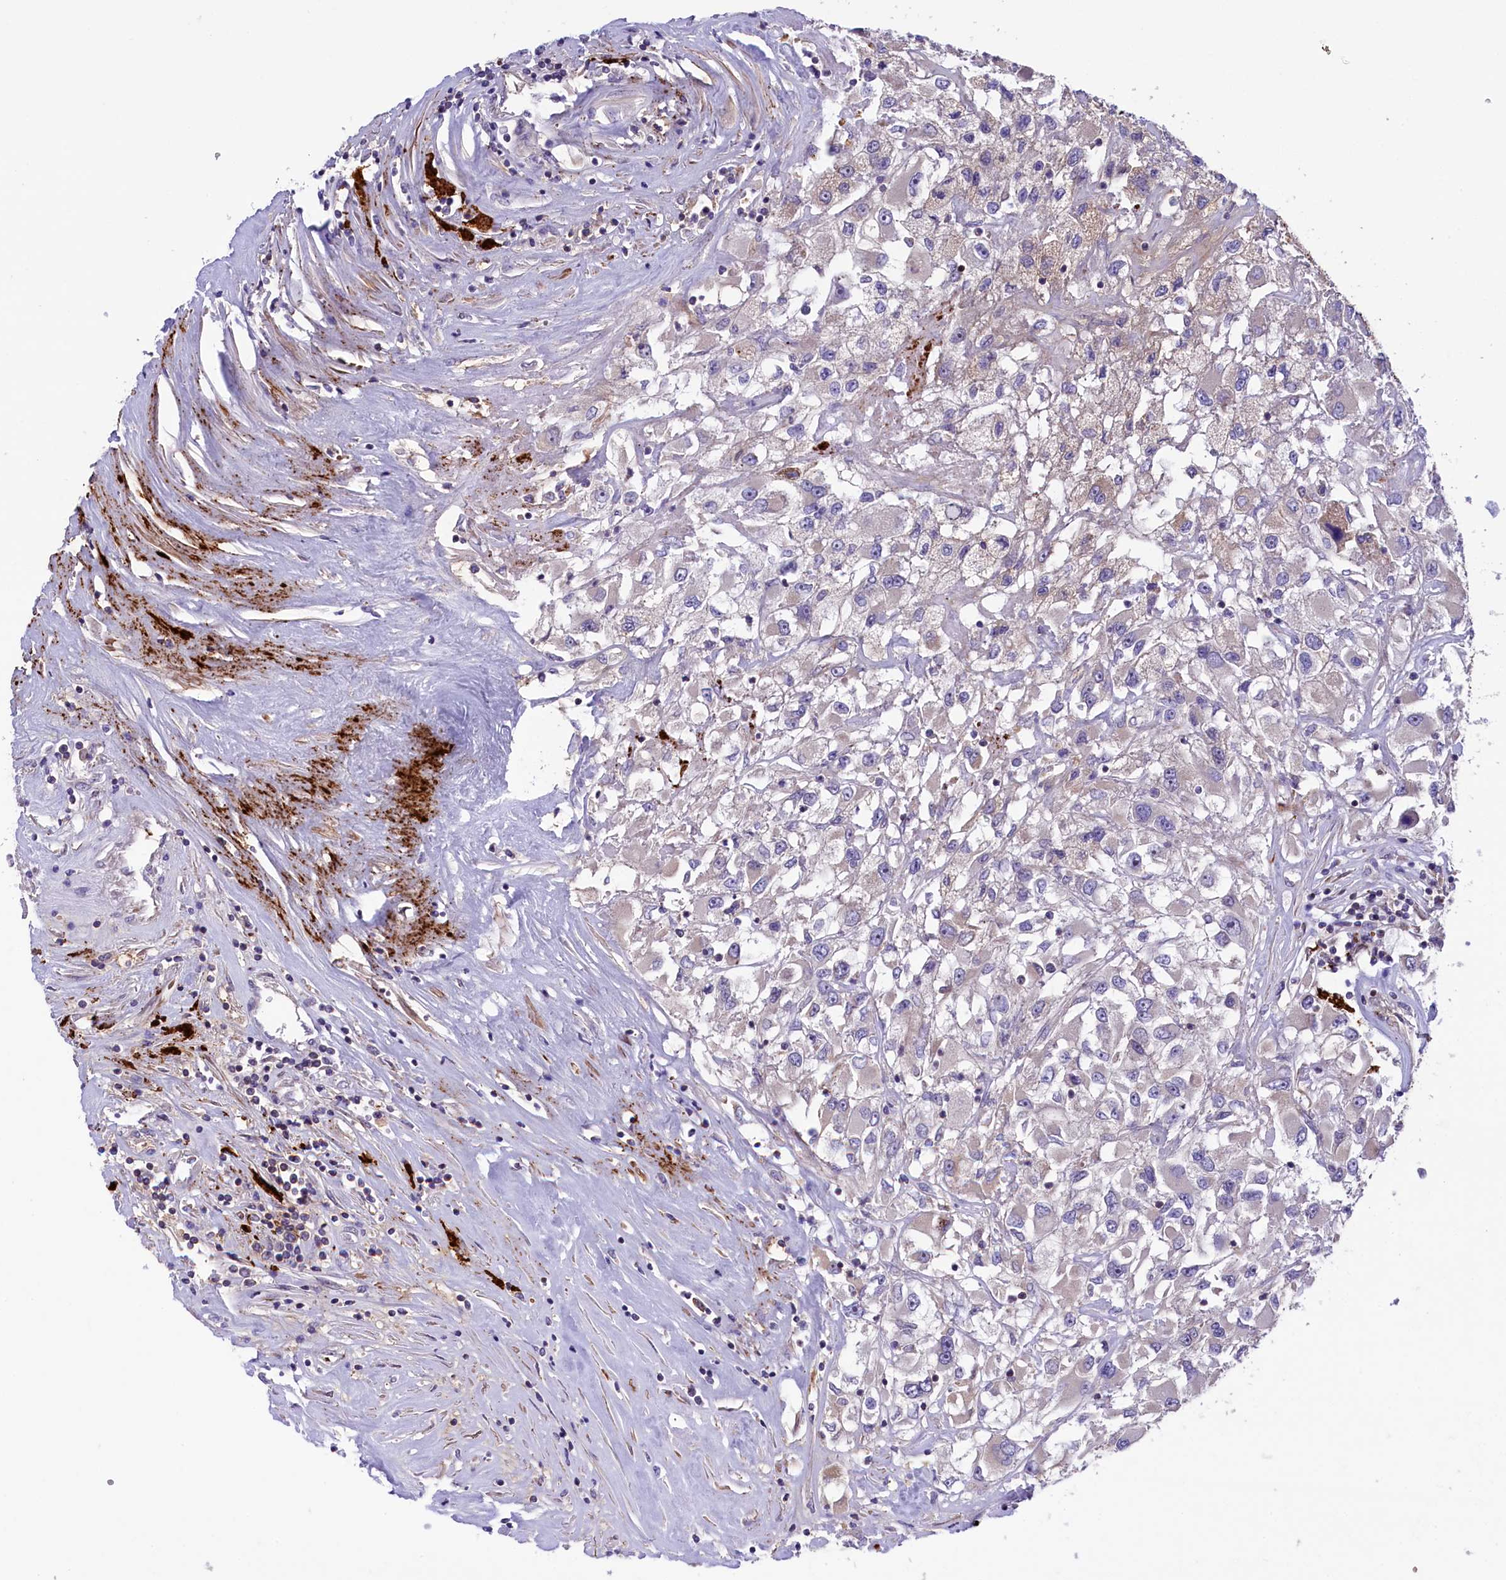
{"staining": {"intensity": "negative", "quantity": "none", "location": "none"}, "tissue": "renal cancer", "cell_type": "Tumor cells", "image_type": "cancer", "snomed": [{"axis": "morphology", "description": "Adenocarcinoma, NOS"}, {"axis": "topography", "description": "Kidney"}], "caption": "Tumor cells are negative for protein expression in human adenocarcinoma (renal). The staining is performed using DAB brown chromogen with nuclei counter-stained in using hematoxylin.", "gene": "HEATR3", "patient": {"sex": "female", "age": 52}}